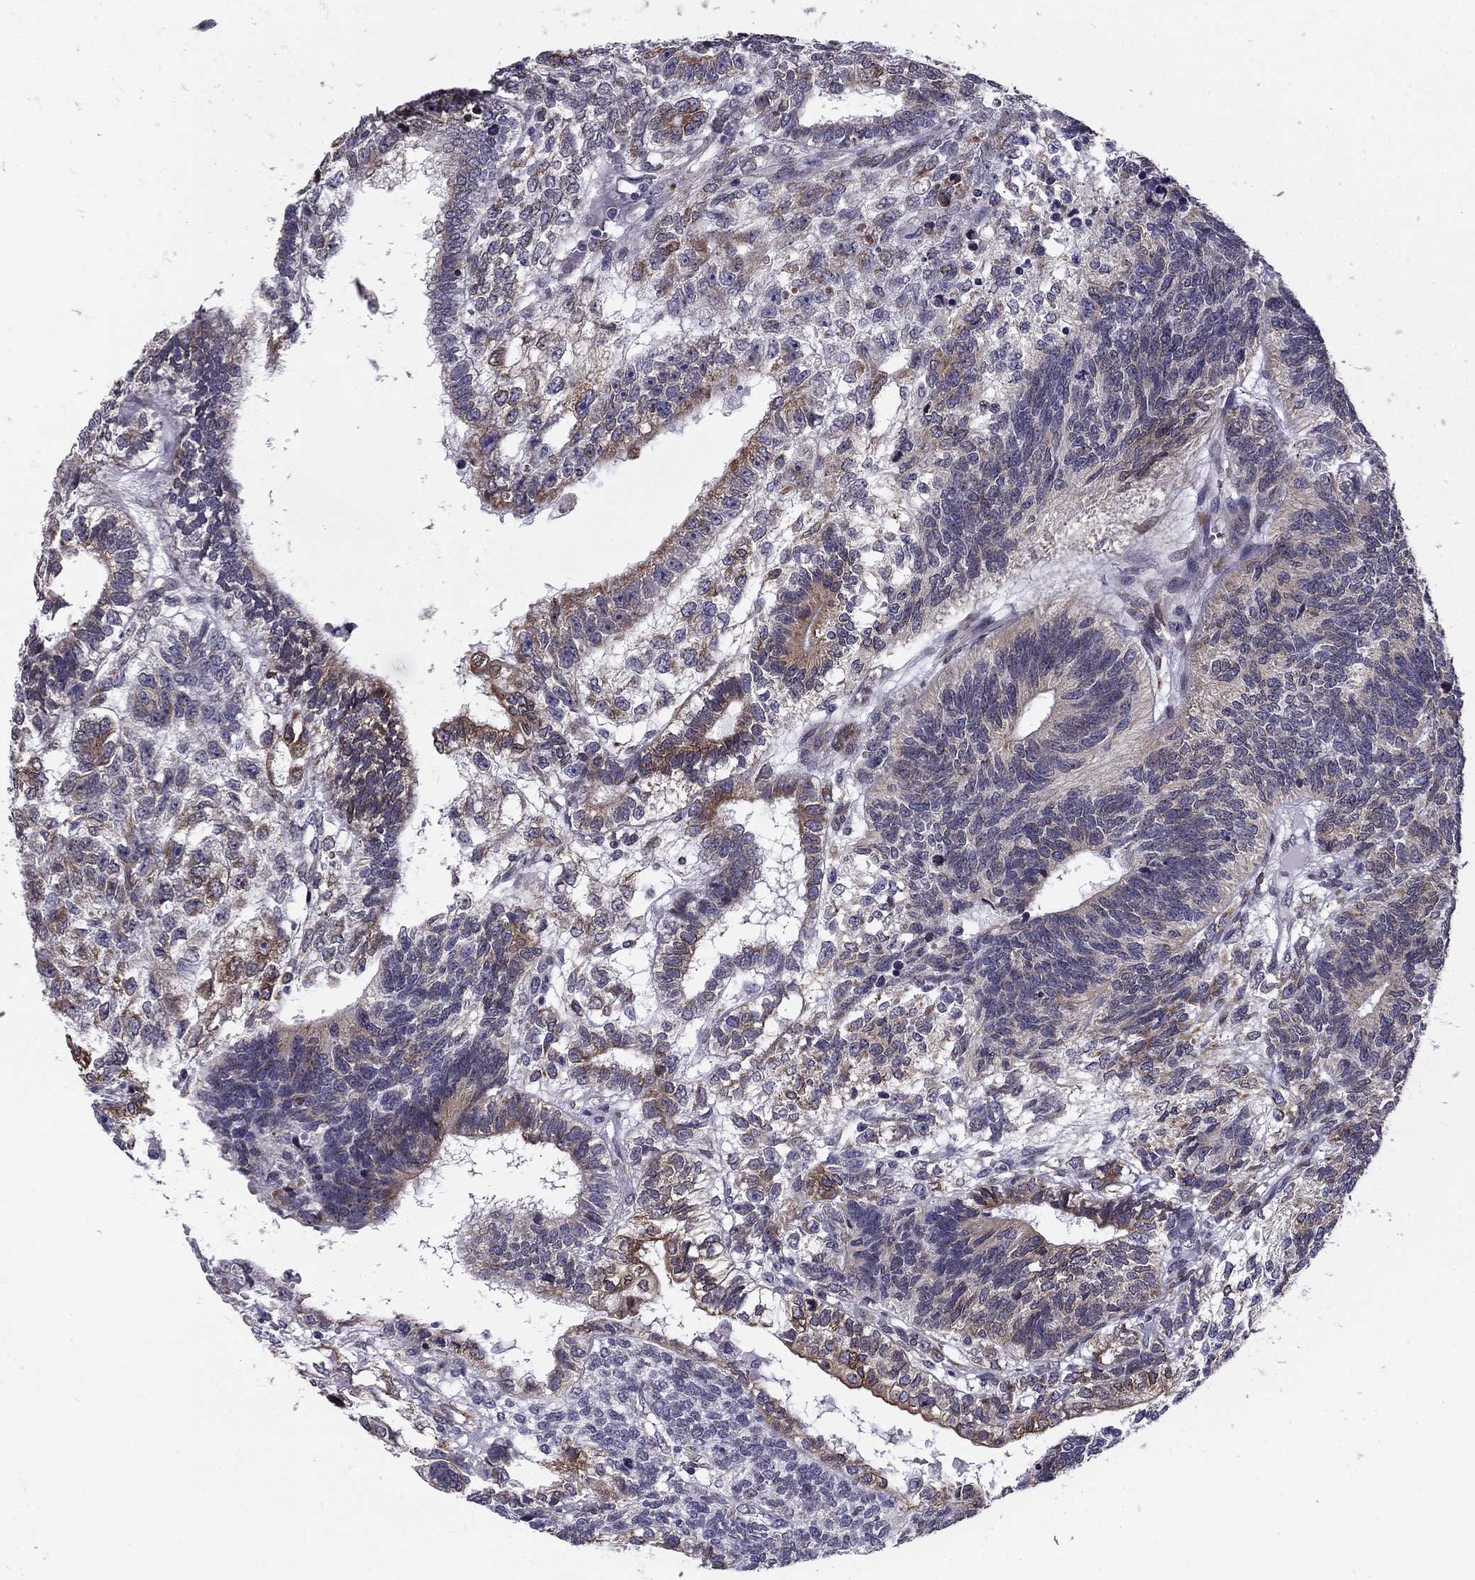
{"staining": {"intensity": "strong", "quantity": "<25%", "location": "cytoplasmic/membranous"}, "tissue": "testis cancer", "cell_type": "Tumor cells", "image_type": "cancer", "snomed": [{"axis": "morphology", "description": "Seminoma, NOS"}, {"axis": "morphology", "description": "Carcinoma, Embryonal, NOS"}, {"axis": "topography", "description": "Testis"}], "caption": "A brown stain shows strong cytoplasmic/membranous expression of a protein in human testis seminoma tumor cells.", "gene": "TMED3", "patient": {"sex": "male", "age": 41}}